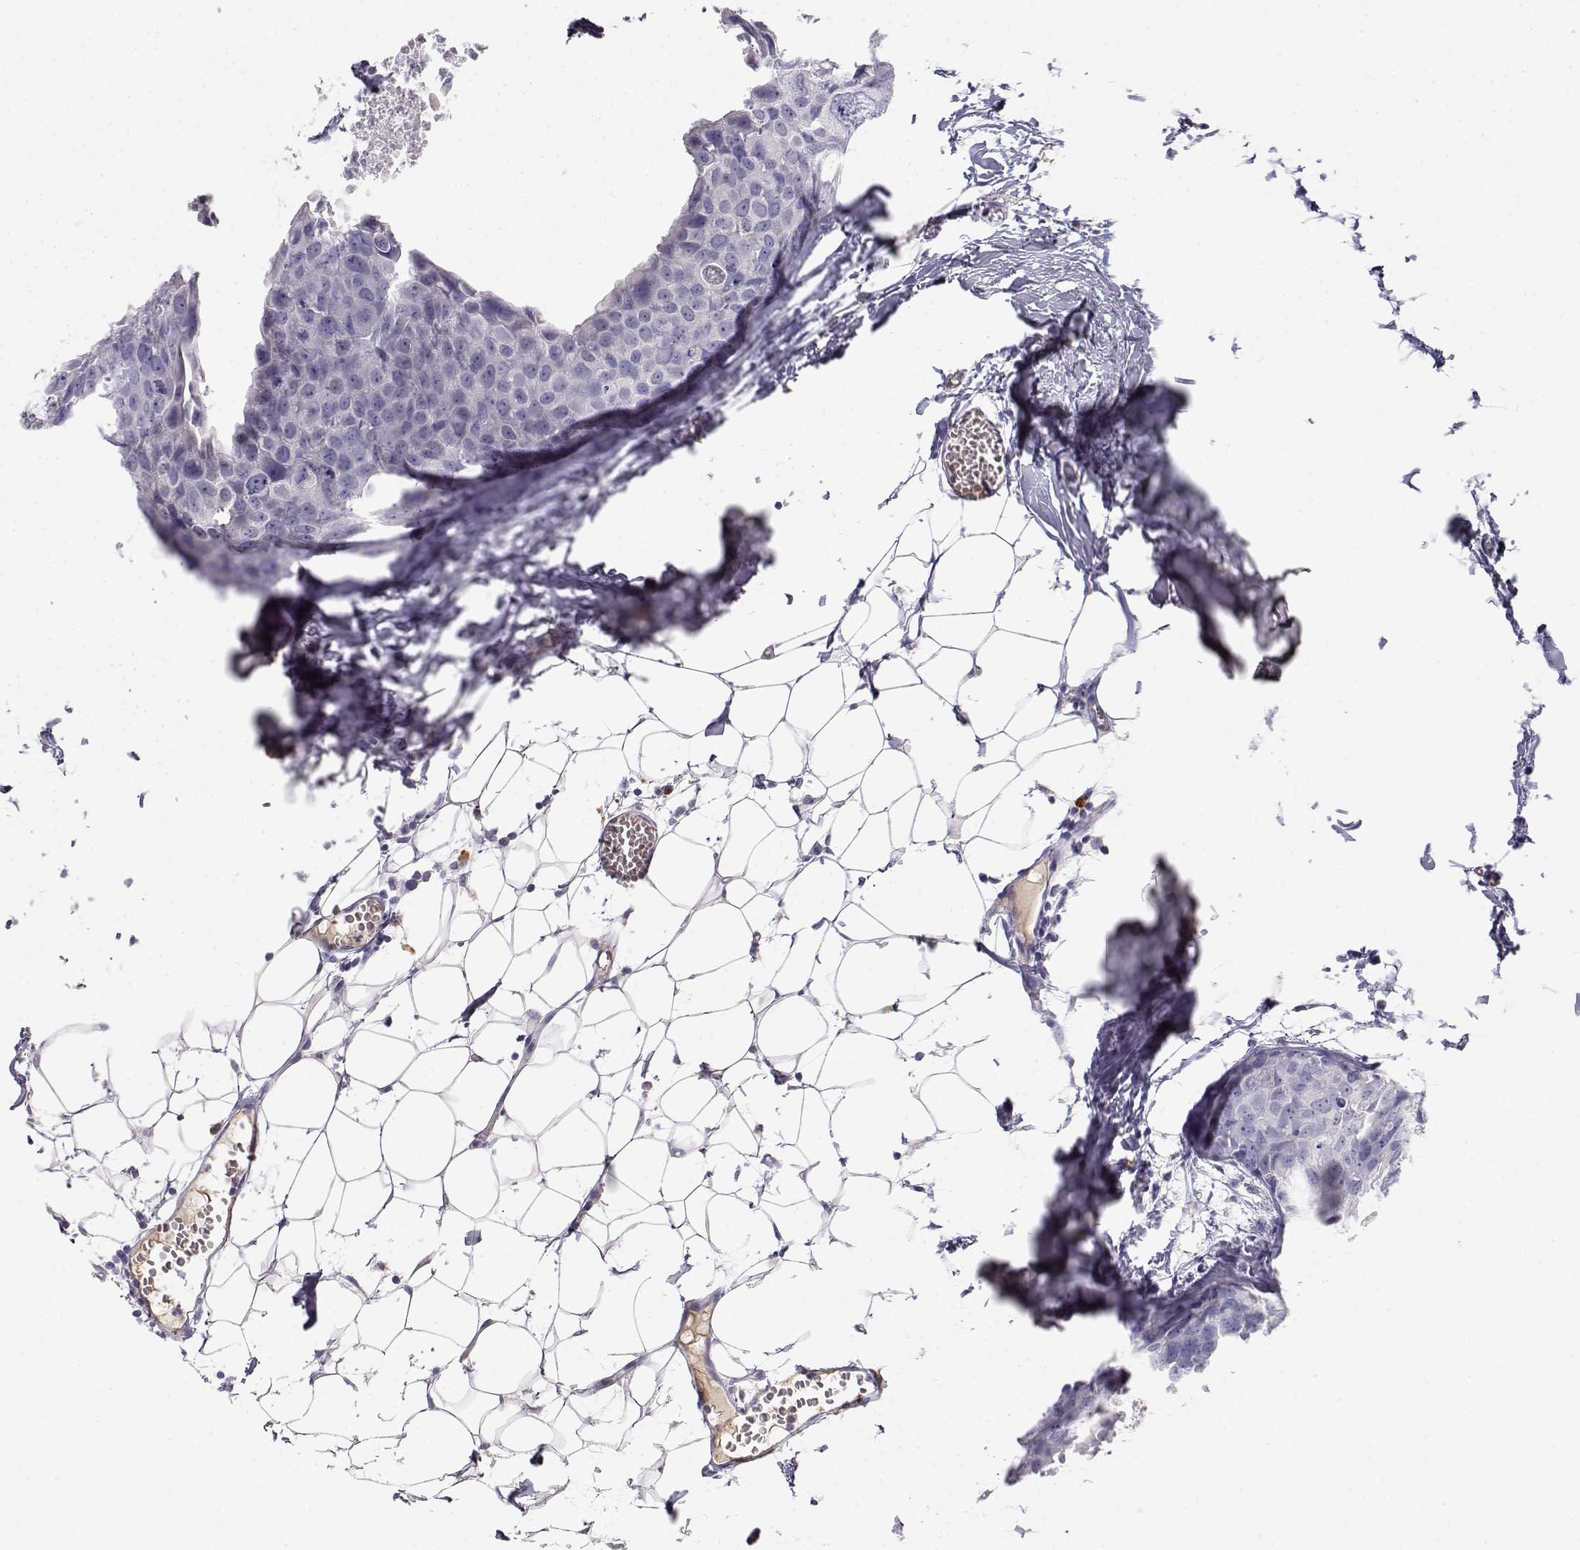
{"staining": {"intensity": "negative", "quantity": "none", "location": "none"}, "tissue": "breast cancer", "cell_type": "Tumor cells", "image_type": "cancer", "snomed": [{"axis": "morphology", "description": "Duct carcinoma"}, {"axis": "topography", "description": "Breast"}], "caption": "This is an IHC image of breast cancer (infiltrating ductal carcinoma). There is no staining in tumor cells.", "gene": "CDHR1", "patient": {"sex": "female", "age": 38}}